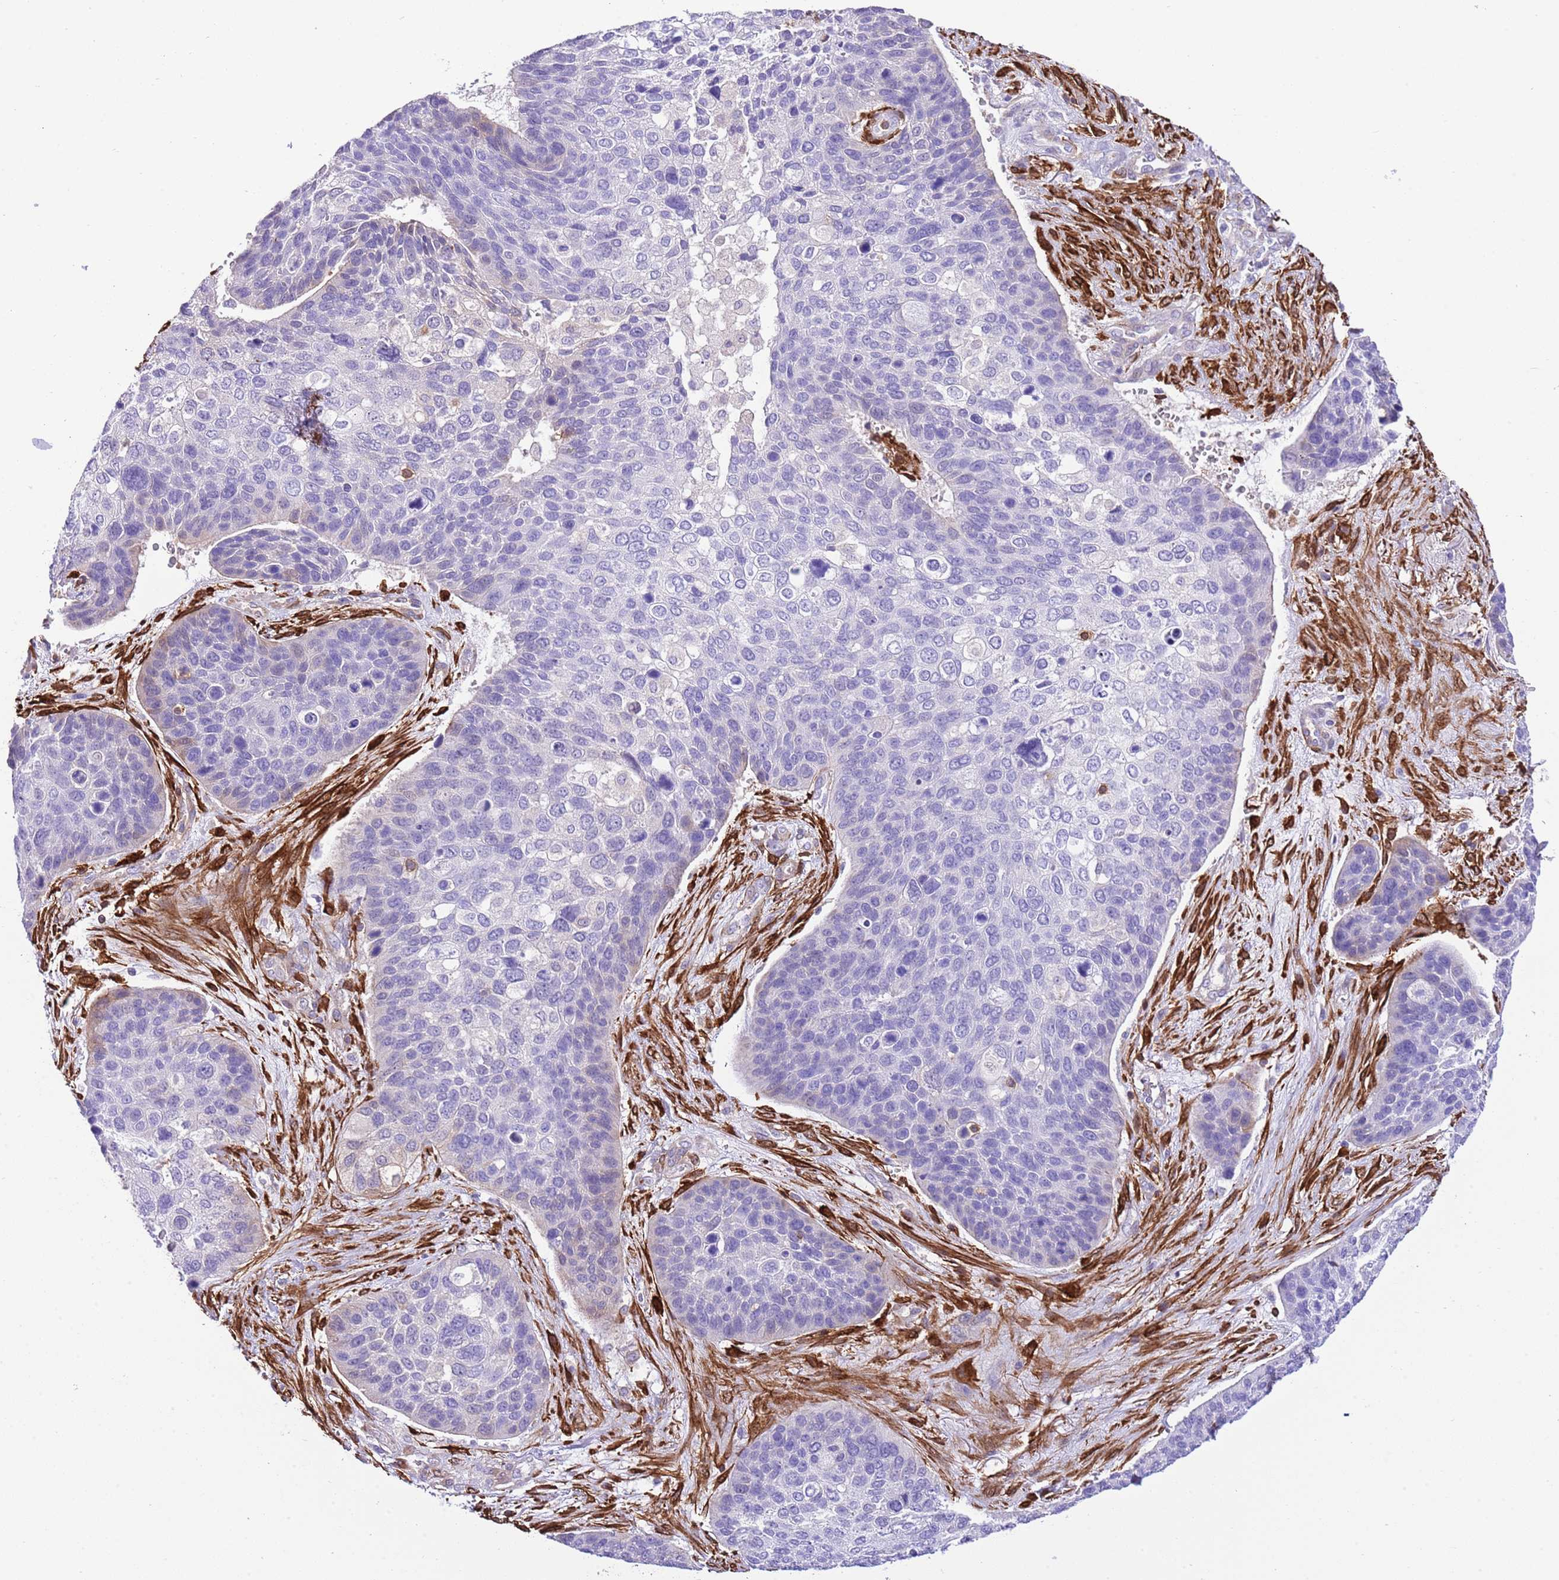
{"staining": {"intensity": "negative", "quantity": "none", "location": "none"}, "tissue": "skin cancer", "cell_type": "Tumor cells", "image_type": "cancer", "snomed": [{"axis": "morphology", "description": "Basal cell carcinoma"}, {"axis": "topography", "description": "Skin"}], "caption": "A high-resolution image shows IHC staining of skin cancer (basal cell carcinoma), which exhibits no significant positivity in tumor cells.", "gene": "CNN2", "patient": {"sex": "female", "age": 74}}